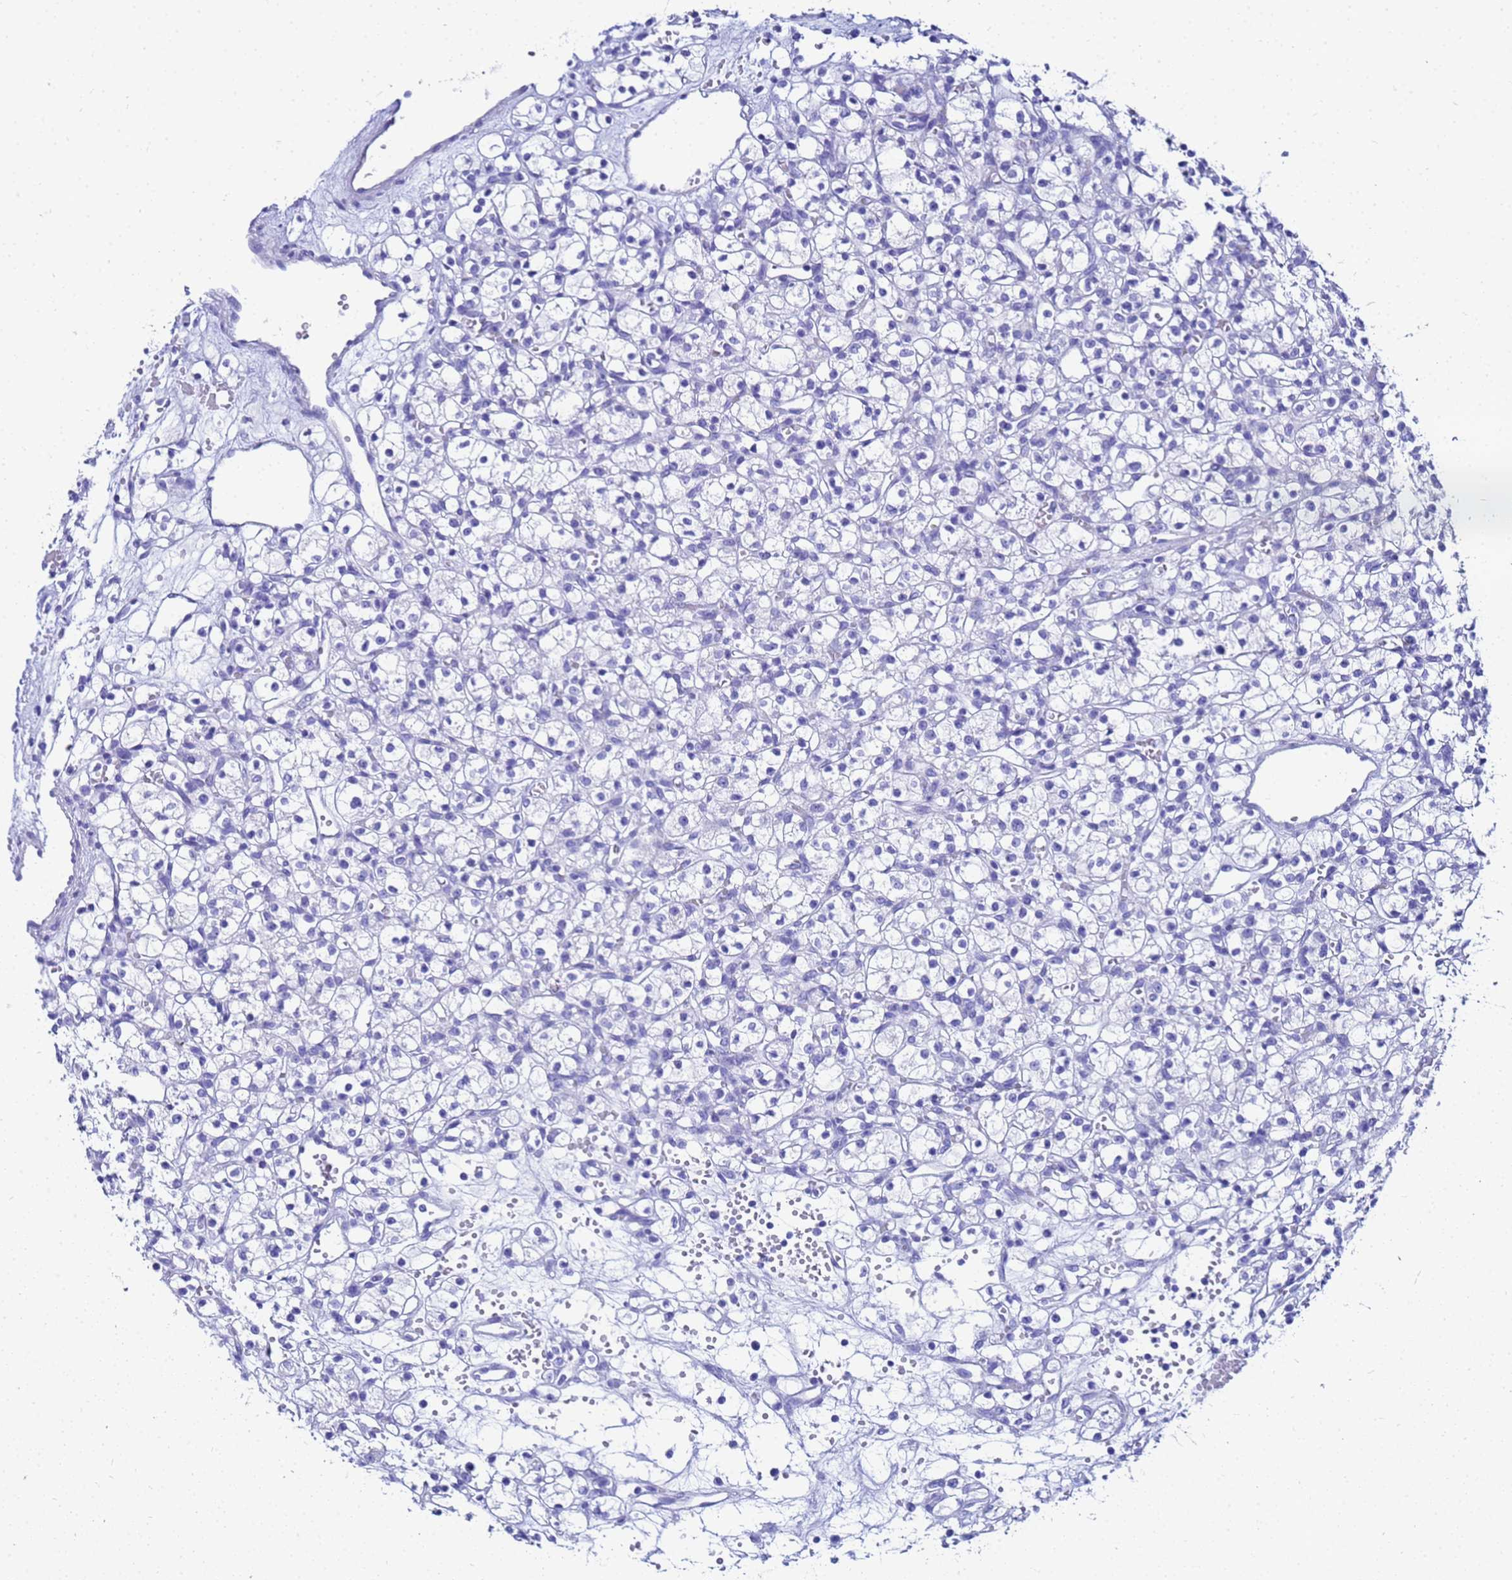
{"staining": {"intensity": "negative", "quantity": "none", "location": "none"}, "tissue": "renal cancer", "cell_type": "Tumor cells", "image_type": "cancer", "snomed": [{"axis": "morphology", "description": "Adenocarcinoma, NOS"}, {"axis": "topography", "description": "Kidney"}], "caption": "There is no significant expression in tumor cells of renal cancer. Brightfield microscopy of immunohistochemistry (IHC) stained with DAB (brown) and hematoxylin (blue), captured at high magnification.", "gene": "CKB", "patient": {"sex": "female", "age": 59}}